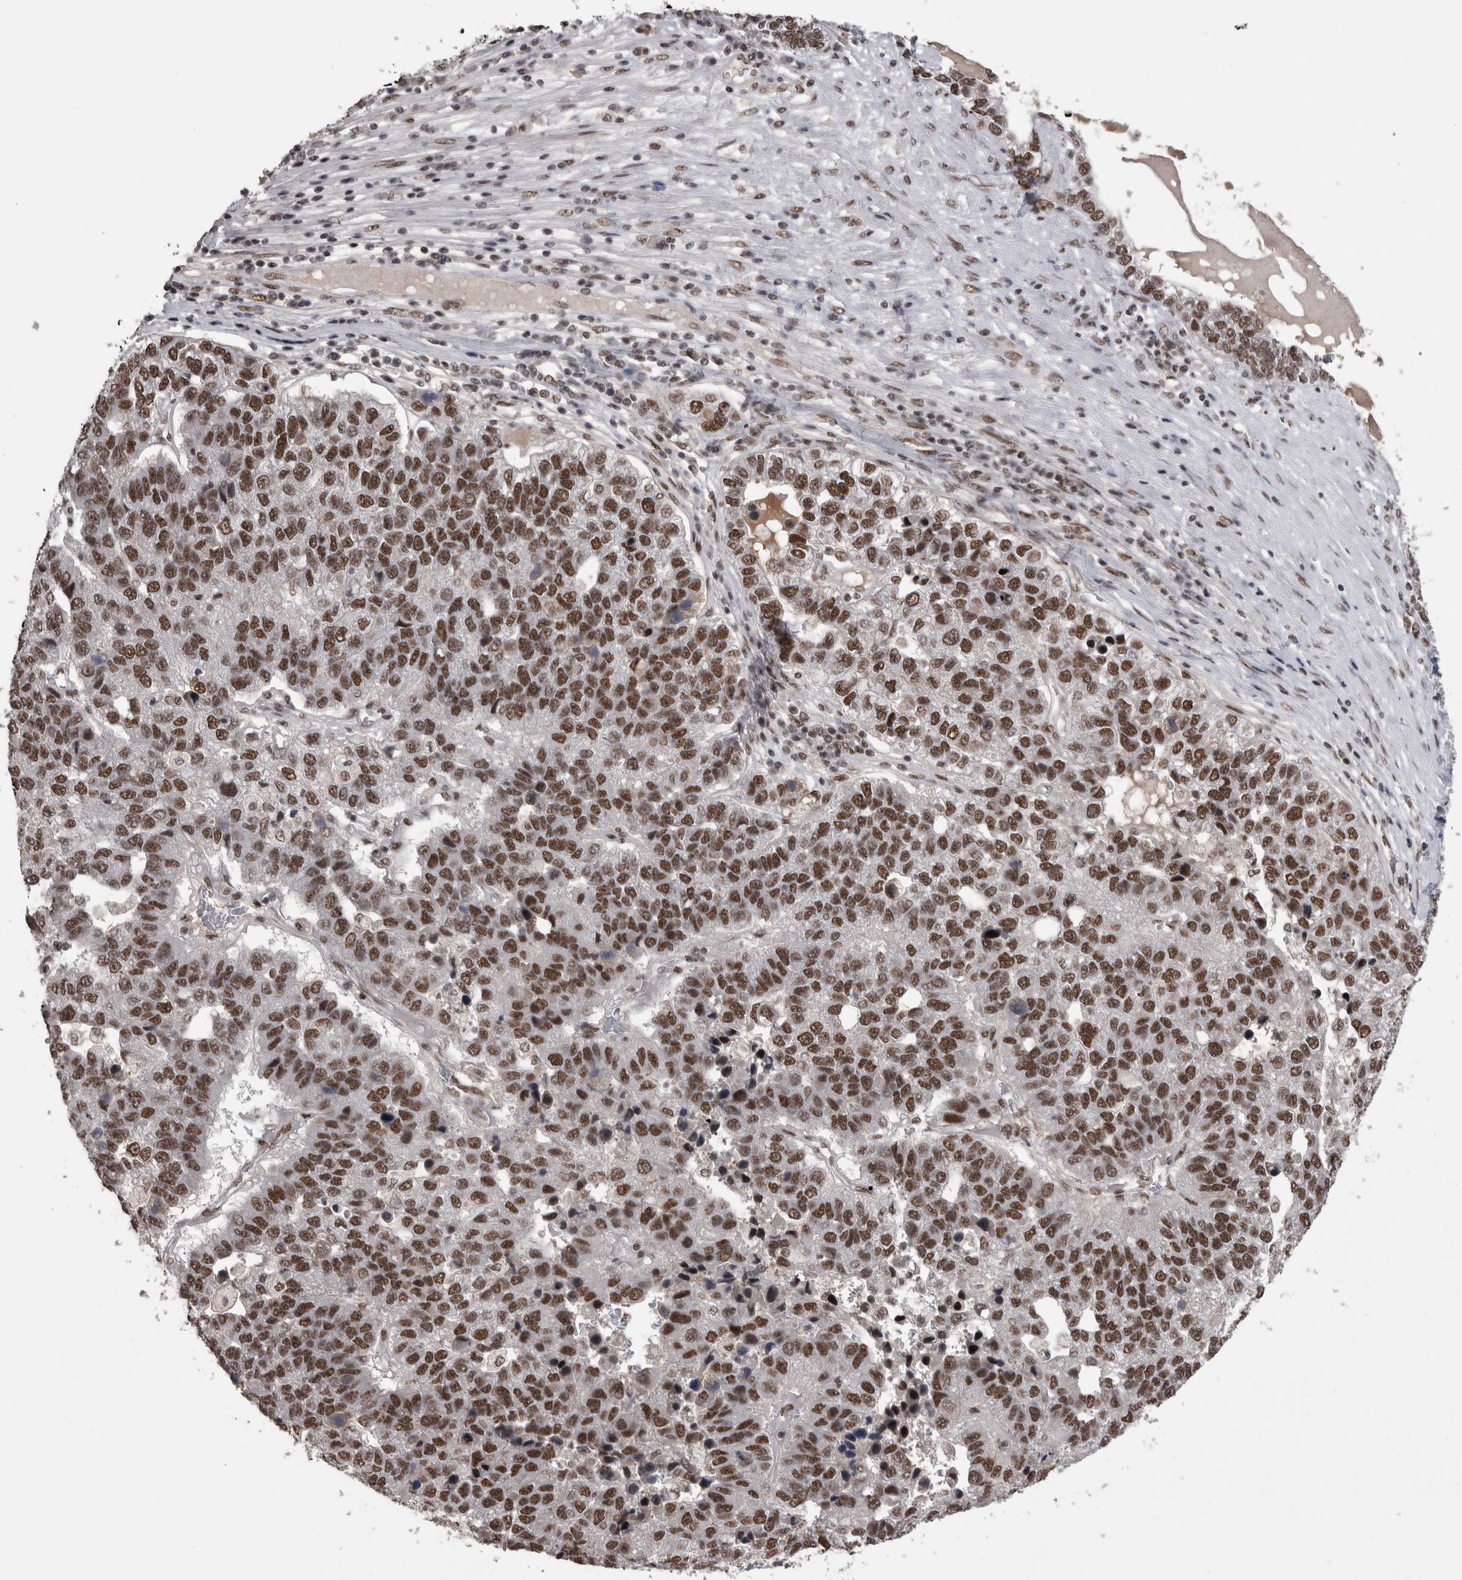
{"staining": {"intensity": "strong", "quantity": ">75%", "location": "nuclear"}, "tissue": "pancreatic cancer", "cell_type": "Tumor cells", "image_type": "cancer", "snomed": [{"axis": "morphology", "description": "Adenocarcinoma, NOS"}, {"axis": "topography", "description": "Pancreas"}], "caption": "This histopathology image demonstrates immunohistochemistry (IHC) staining of human pancreatic cancer, with high strong nuclear positivity in about >75% of tumor cells.", "gene": "DMTF1", "patient": {"sex": "female", "age": 61}}